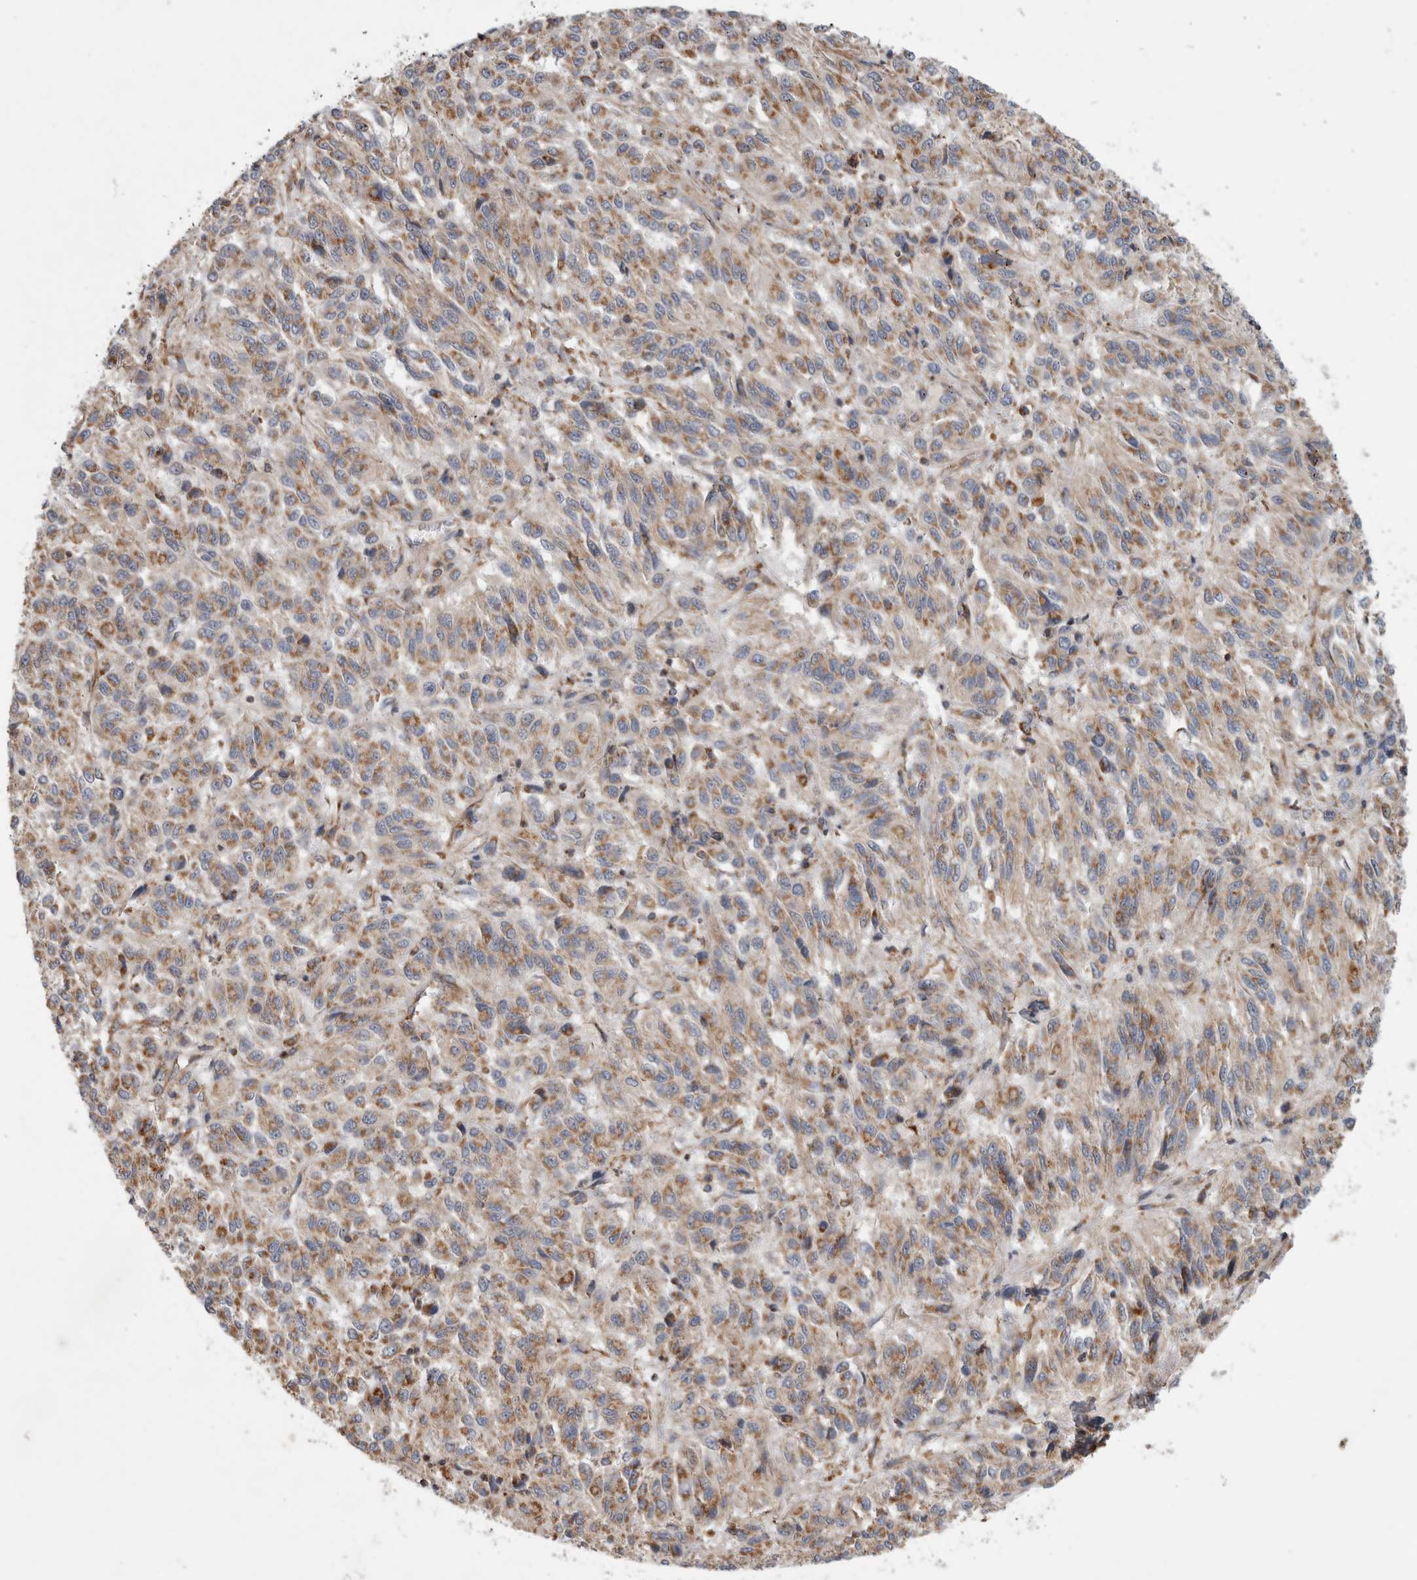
{"staining": {"intensity": "moderate", "quantity": ">75%", "location": "cytoplasmic/membranous"}, "tissue": "melanoma", "cell_type": "Tumor cells", "image_type": "cancer", "snomed": [{"axis": "morphology", "description": "Malignant melanoma, Metastatic site"}, {"axis": "topography", "description": "Lung"}], "caption": "Immunohistochemical staining of human melanoma displays moderate cytoplasmic/membranous protein staining in about >75% of tumor cells.", "gene": "SFXN2", "patient": {"sex": "male", "age": 64}}